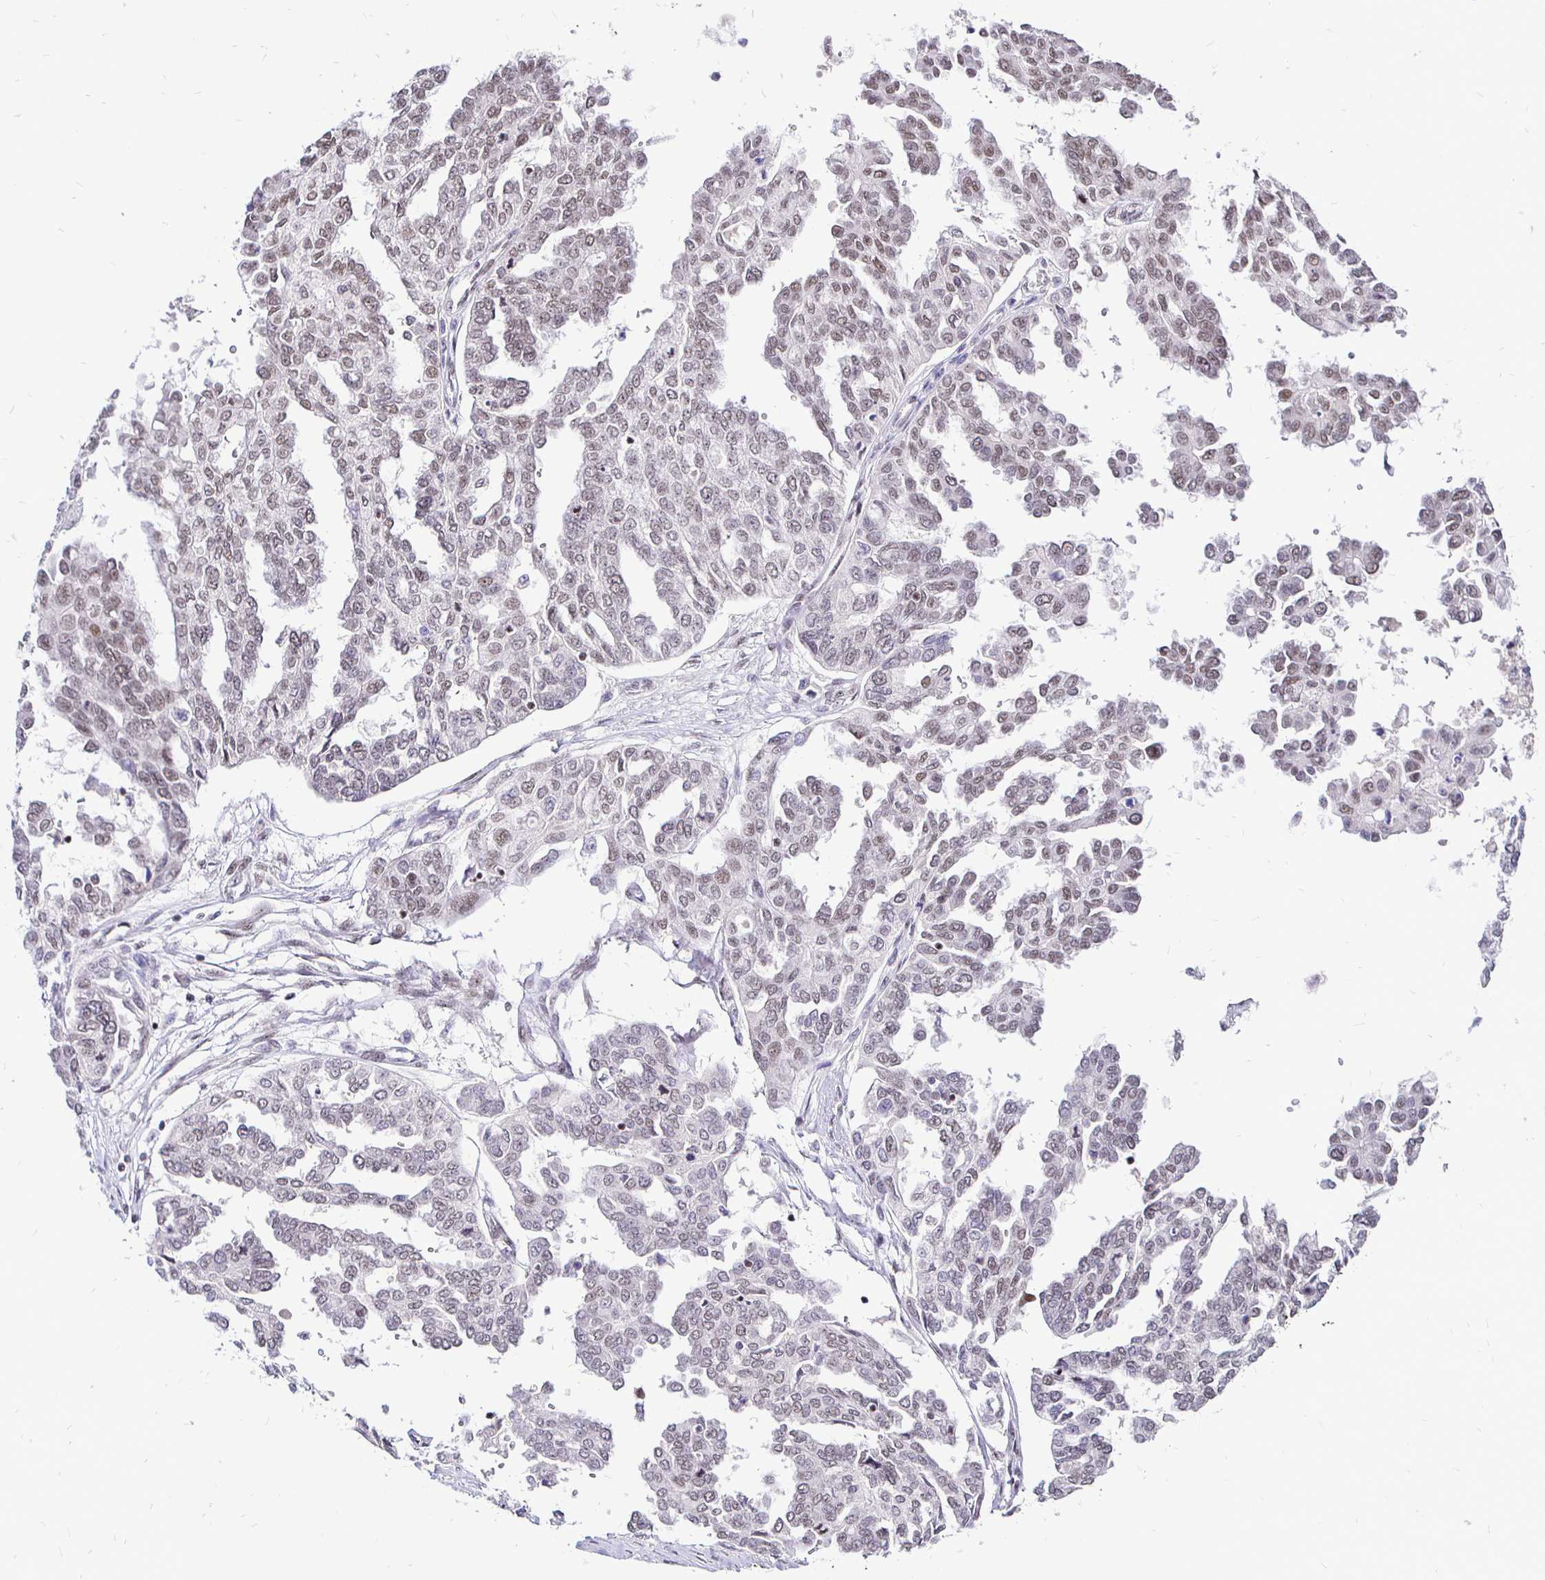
{"staining": {"intensity": "weak", "quantity": "25%-75%", "location": "nuclear"}, "tissue": "ovarian cancer", "cell_type": "Tumor cells", "image_type": "cancer", "snomed": [{"axis": "morphology", "description": "Cystadenocarcinoma, serous, NOS"}, {"axis": "topography", "description": "Ovary"}], "caption": "This is an image of immunohistochemistry staining of ovarian serous cystadenocarcinoma, which shows weak positivity in the nuclear of tumor cells.", "gene": "SIN3A", "patient": {"sex": "female", "age": 53}}